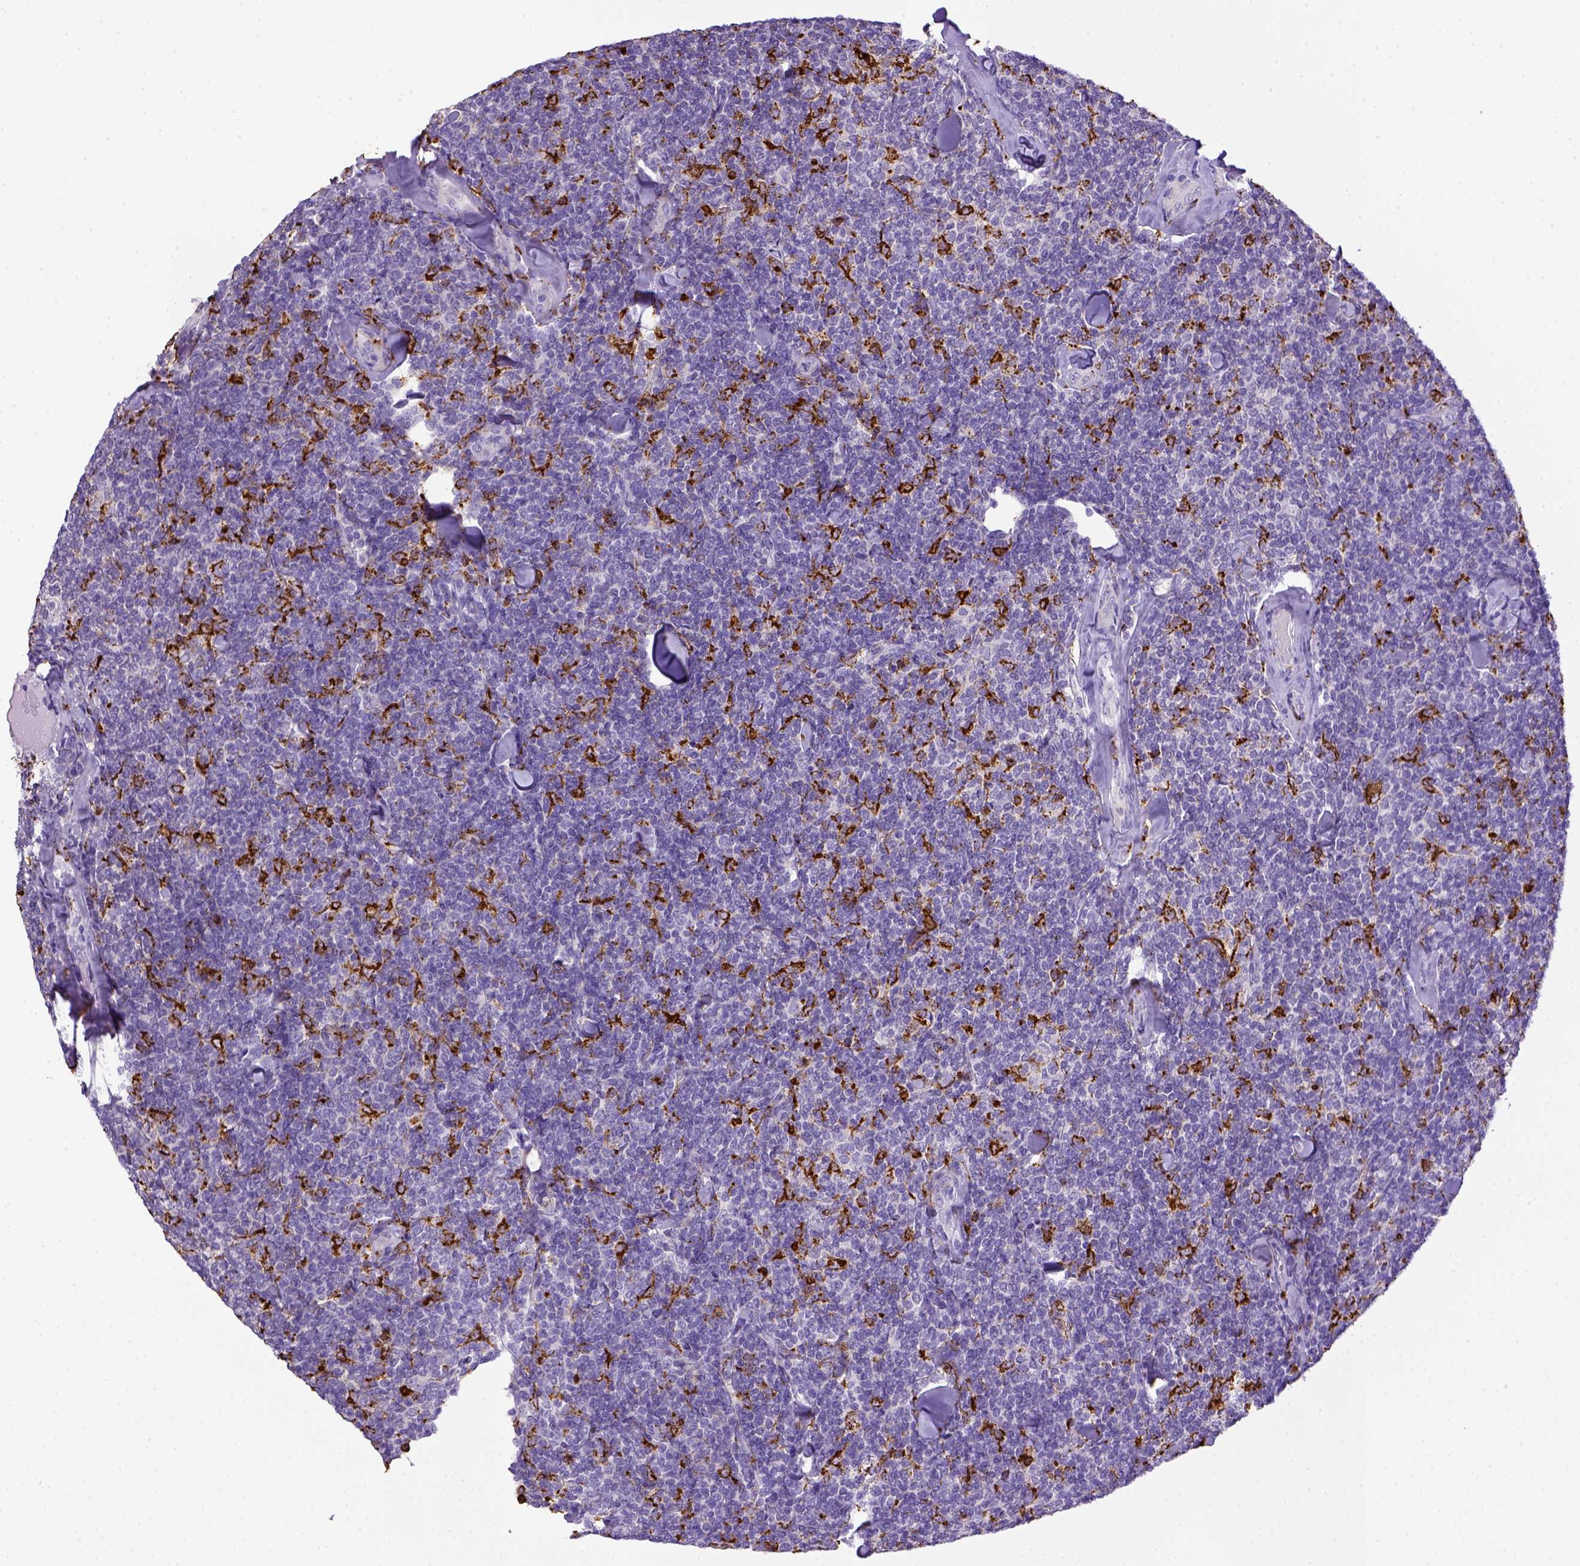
{"staining": {"intensity": "negative", "quantity": "none", "location": "none"}, "tissue": "lymphoma", "cell_type": "Tumor cells", "image_type": "cancer", "snomed": [{"axis": "morphology", "description": "Malignant lymphoma, non-Hodgkin's type, Low grade"}, {"axis": "topography", "description": "Lymph node"}], "caption": "Immunohistochemical staining of human lymphoma exhibits no significant expression in tumor cells.", "gene": "CD68", "patient": {"sex": "female", "age": 56}}